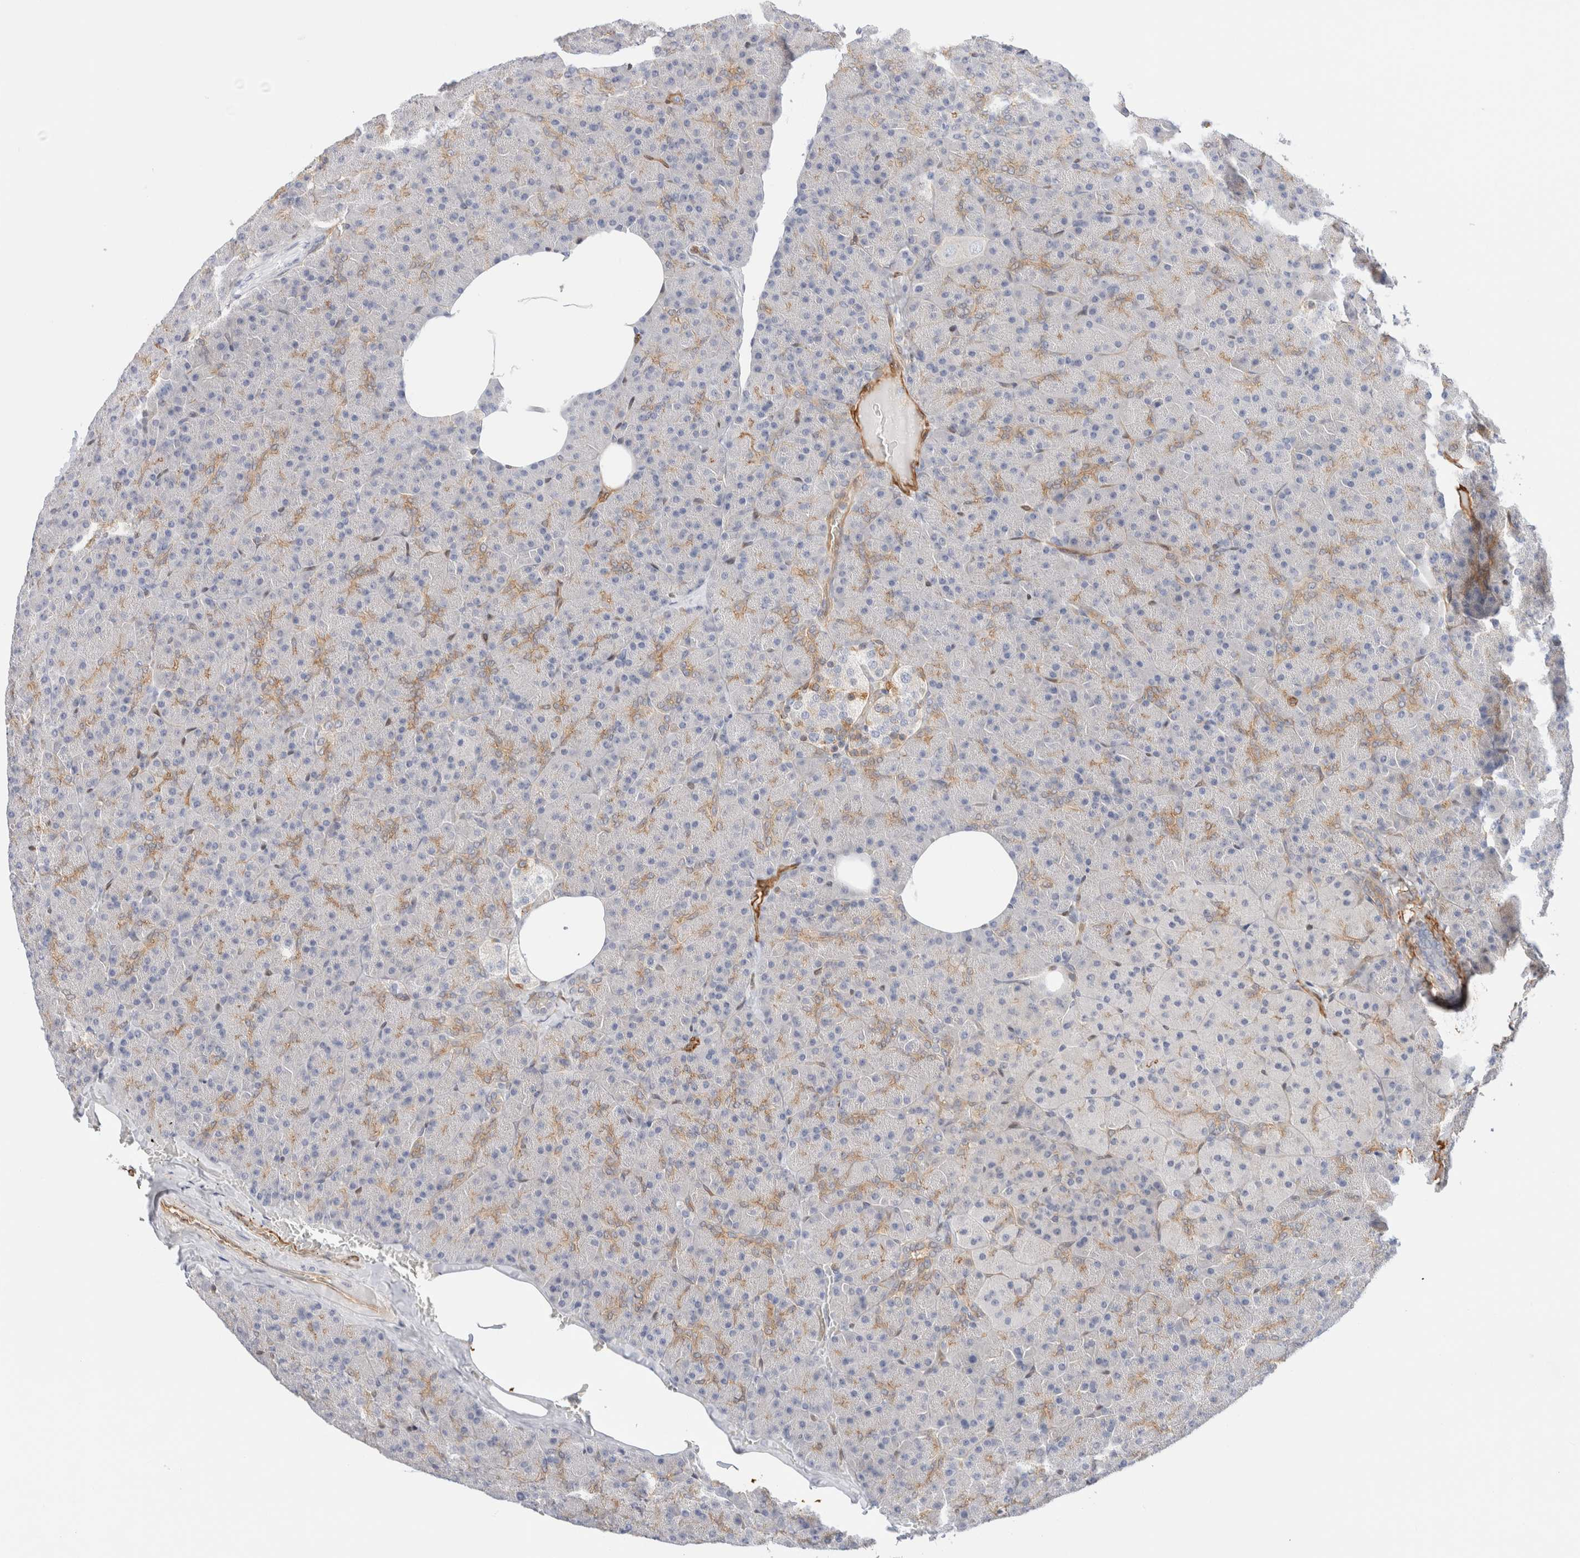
{"staining": {"intensity": "moderate", "quantity": "<25%", "location": "cytoplasmic/membranous"}, "tissue": "pancreas", "cell_type": "Exocrine glandular cells", "image_type": "normal", "snomed": [{"axis": "morphology", "description": "Normal tissue, NOS"}, {"axis": "topography", "description": "Pancreas"}], "caption": "An immunohistochemistry (IHC) micrograph of unremarkable tissue is shown. Protein staining in brown shows moderate cytoplasmic/membranous positivity in pancreas within exocrine glandular cells.", "gene": "LMCD1", "patient": {"sex": "female", "age": 35}}